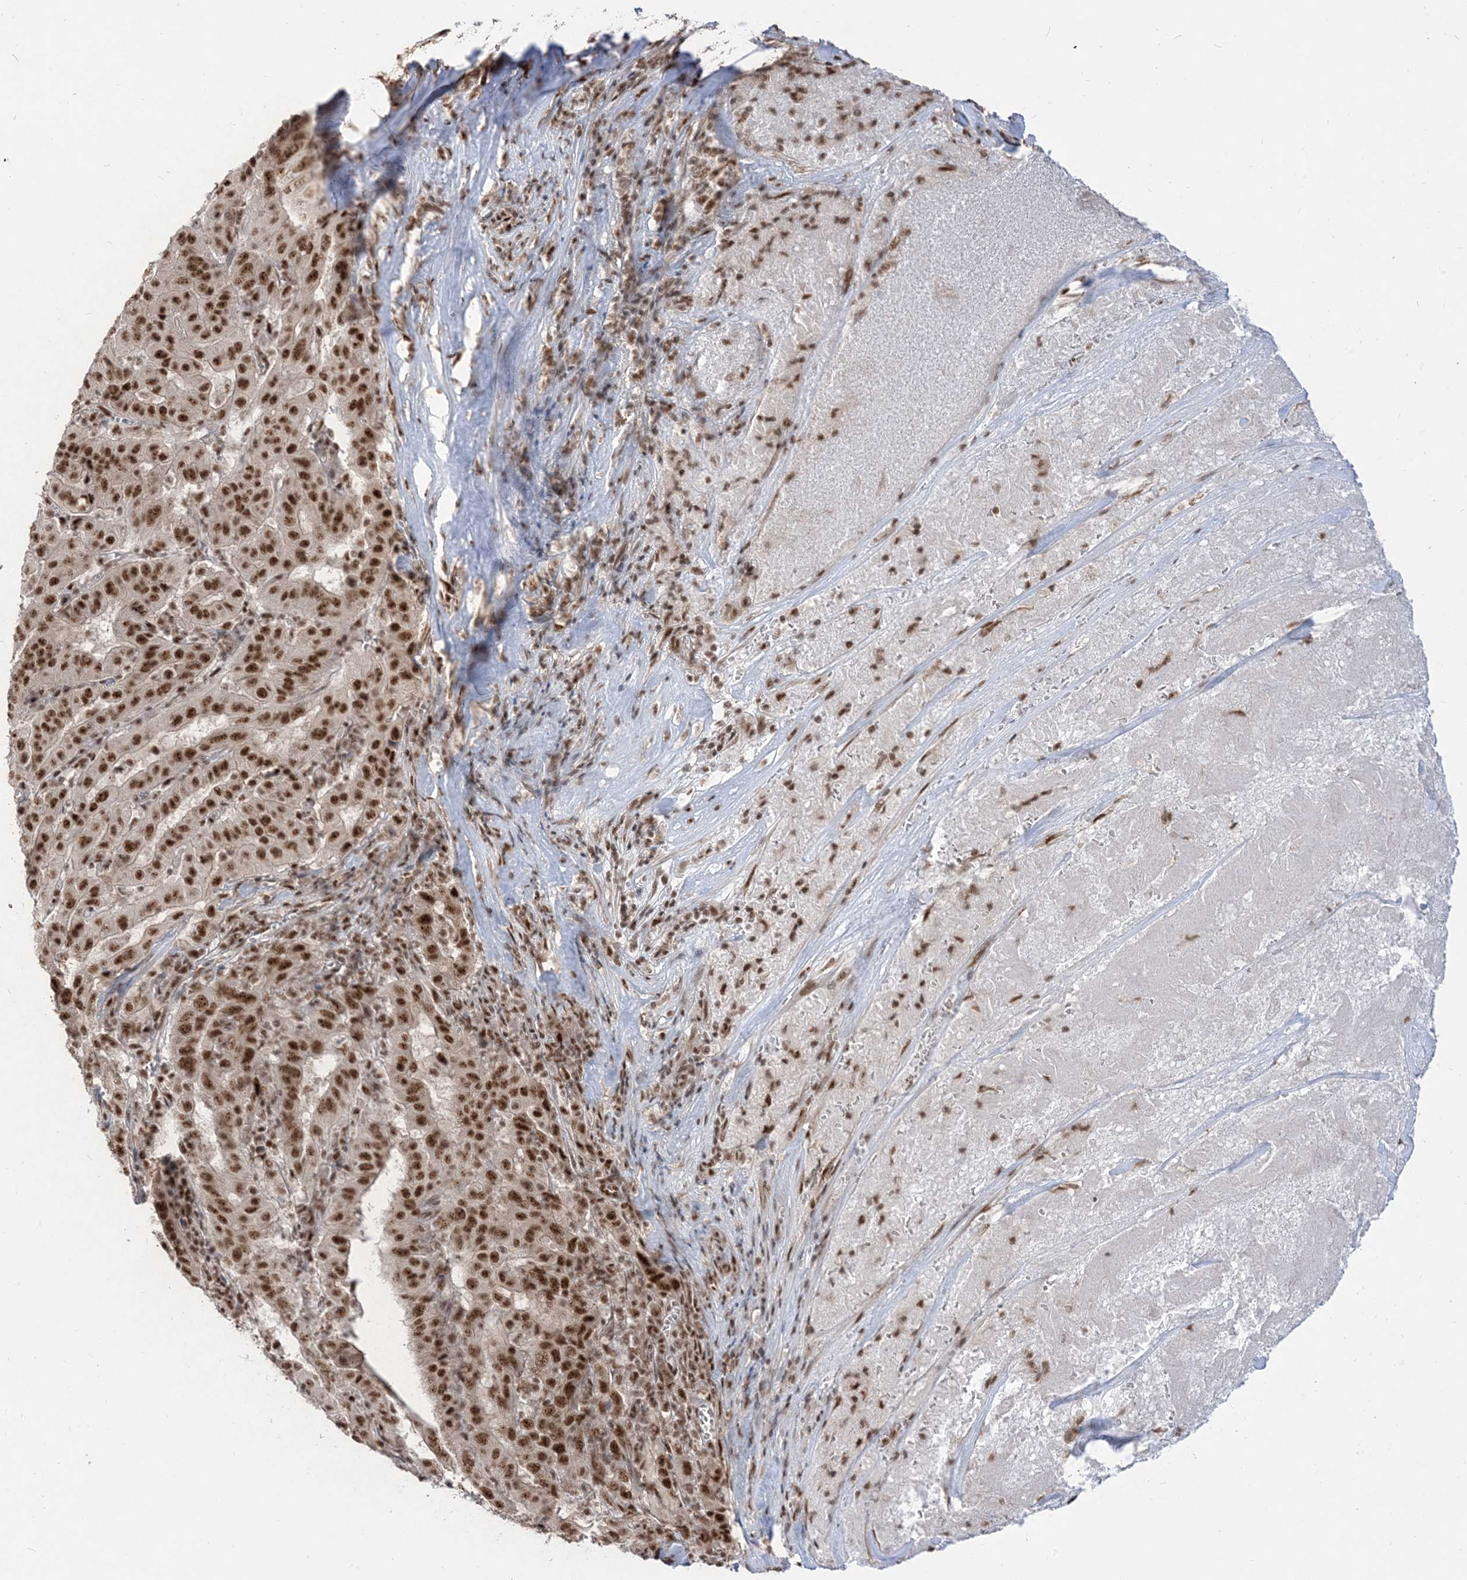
{"staining": {"intensity": "strong", "quantity": ">75%", "location": "nuclear"}, "tissue": "pancreatic cancer", "cell_type": "Tumor cells", "image_type": "cancer", "snomed": [{"axis": "morphology", "description": "Adenocarcinoma, NOS"}, {"axis": "topography", "description": "Pancreas"}], "caption": "Strong nuclear expression is seen in approximately >75% of tumor cells in pancreatic adenocarcinoma. The staining was performed using DAB to visualize the protein expression in brown, while the nuclei were stained in blue with hematoxylin (Magnification: 20x).", "gene": "ARGLU1", "patient": {"sex": "male", "age": 63}}